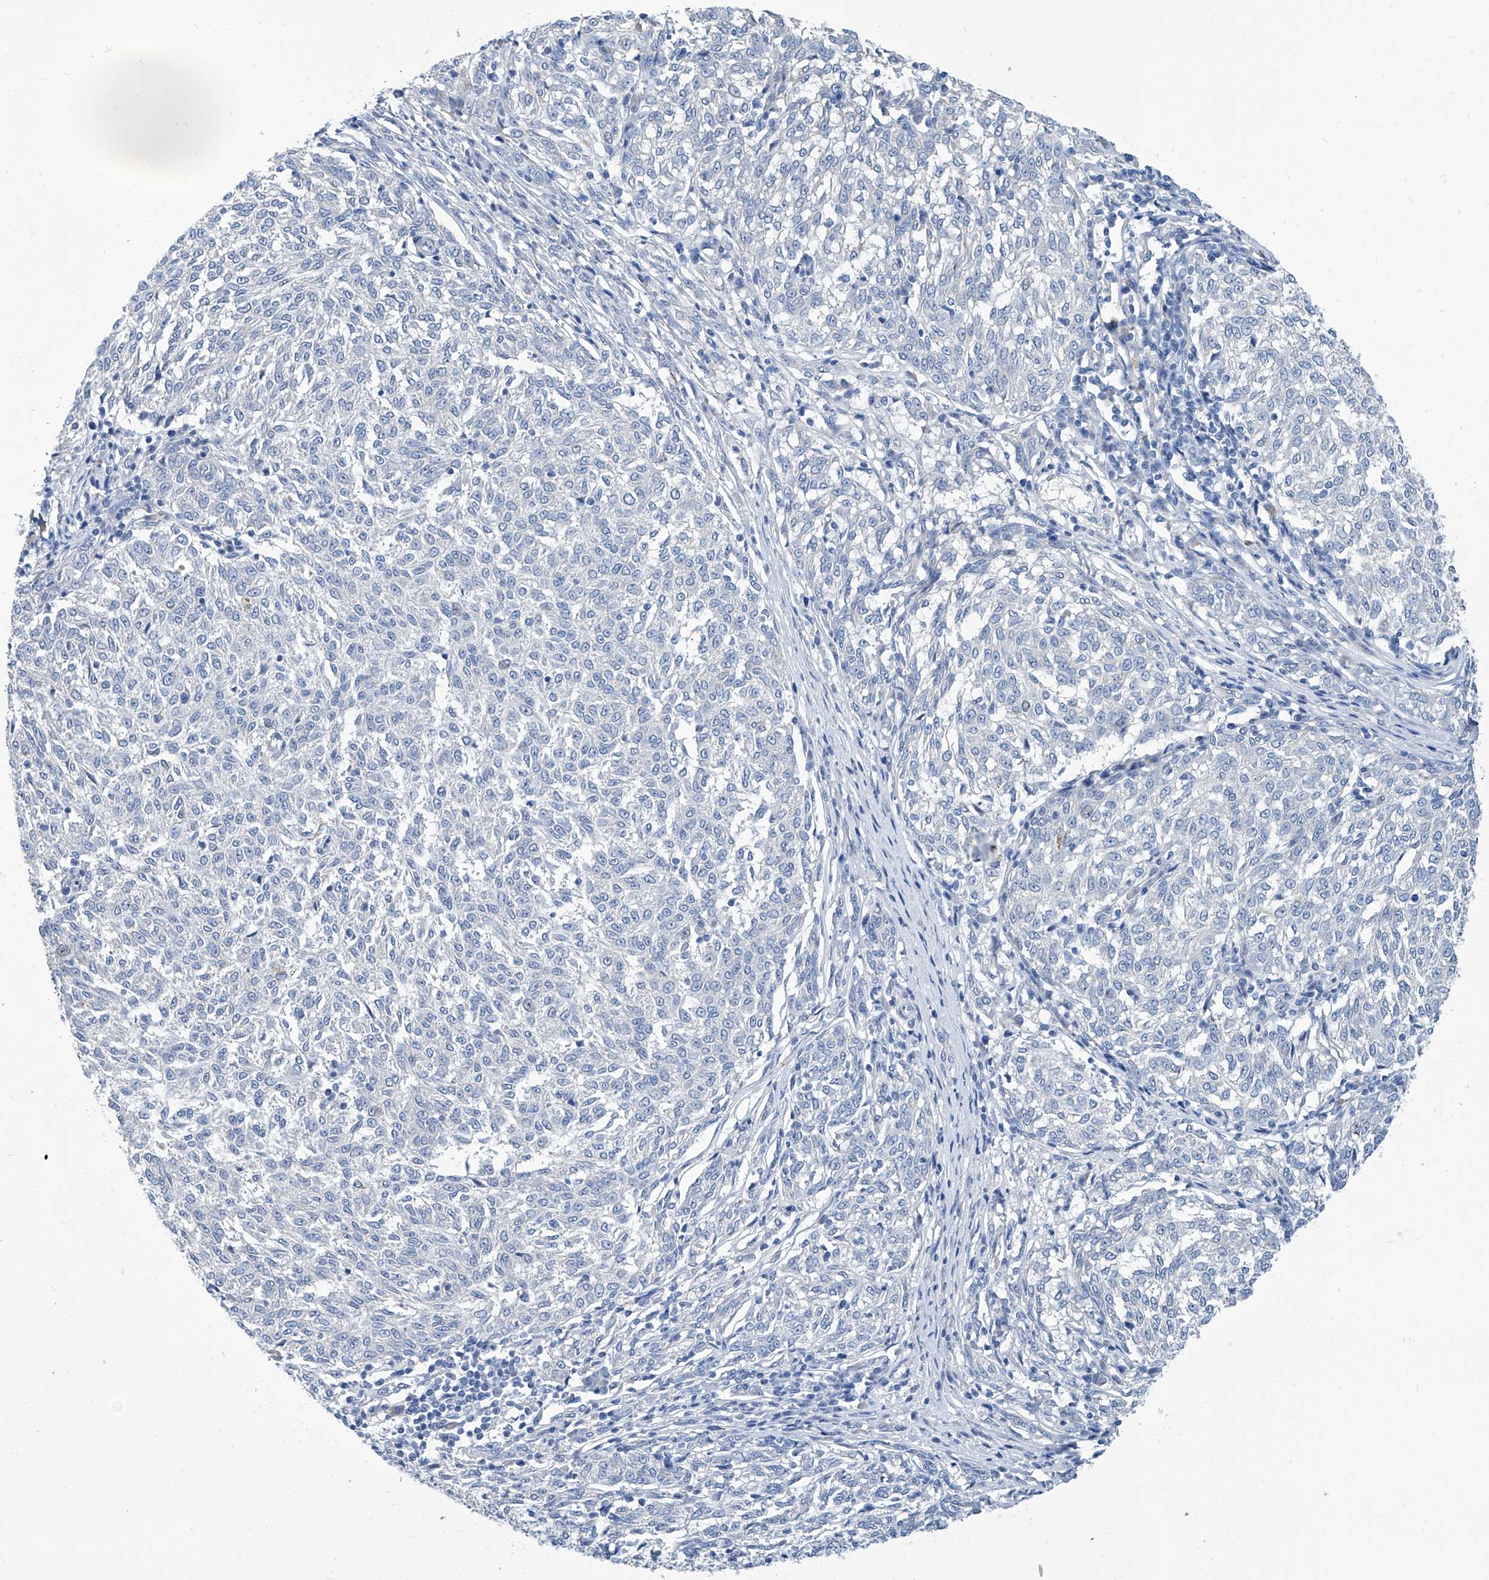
{"staining": {"intensity": "negative", "quantity": "none", "location": "none"}, "tissue": "melanoma", "cell_type": "Tumor cells", "image_type": "cancer", "snomed": [{"axis": "morphology", "description": "Malignant melanoma, NOS"}, {"axis": "topography", "description": "Skin"}], "caption": "DAB (3,3'-diaminobenzidine) immunohistochemical staining of human malignant melanoma displays no significant positivity in tumor cells.", "gene": "ZNF519", "patient": {"sex": "female", "age": 72}}